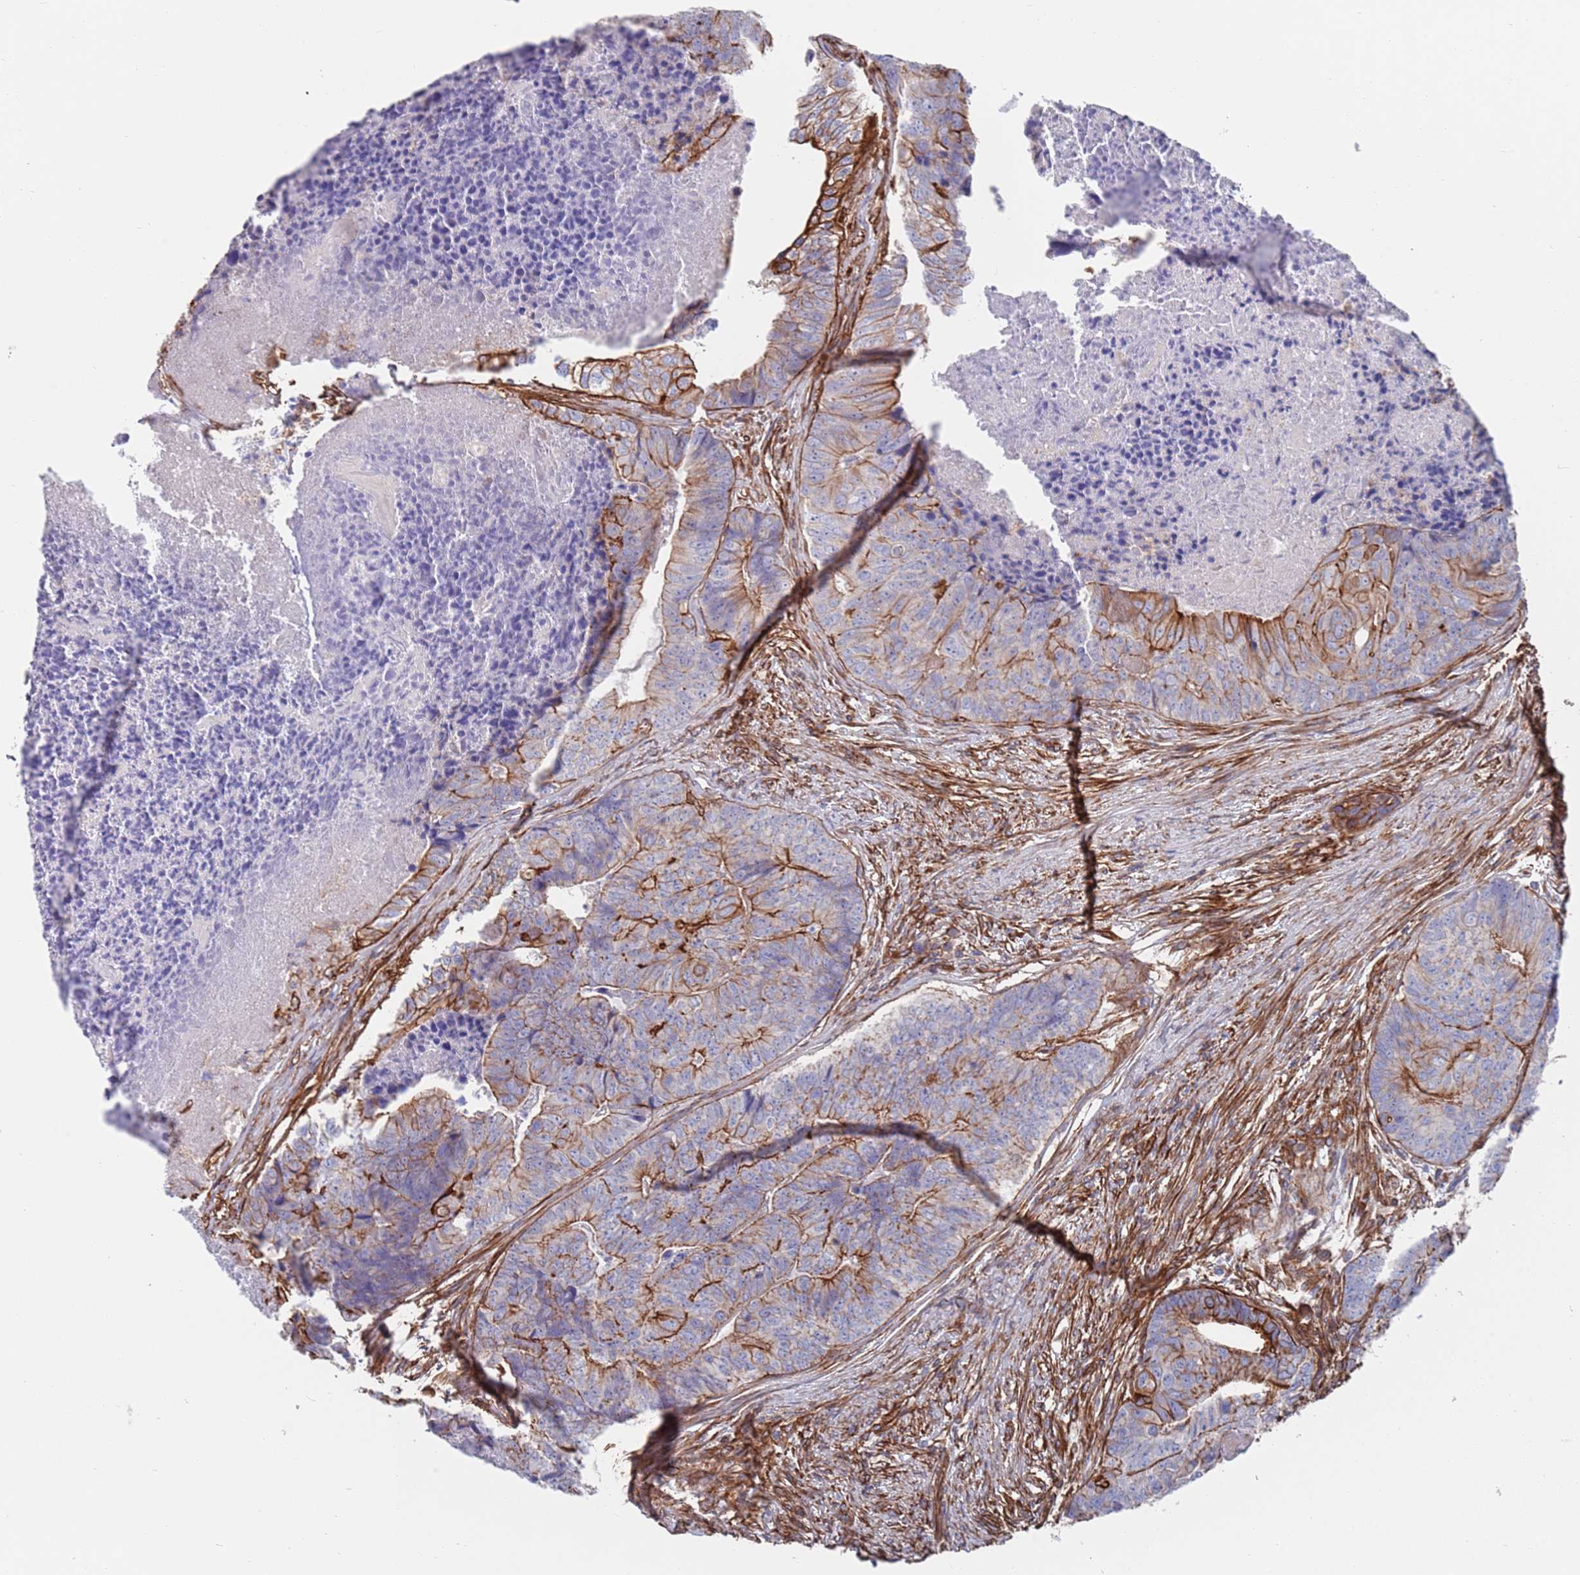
{"staining": {"intensity": "moderate", "quantity": "25%-75%", "location": "cytoplasmic/membranous"}, "tissue": "colorectal cancer", "cell_type": "Tumor cells", "image_type": "cancer", "snomed": [{"axis": "morphology", "description": "Adenocarcinoma, NOS"}, {"axis": "topography", "description": "Colon"}], "caption": "Immunohistochemical staining of human adenocarcinoma (colorectal) displays medium levels of moderate cytoplasmic/membranous positivity in approximately 25%-75% of tumor cells.", "gene": "JAKMIP2", "patient": {"sex": "female", "age": 67}}